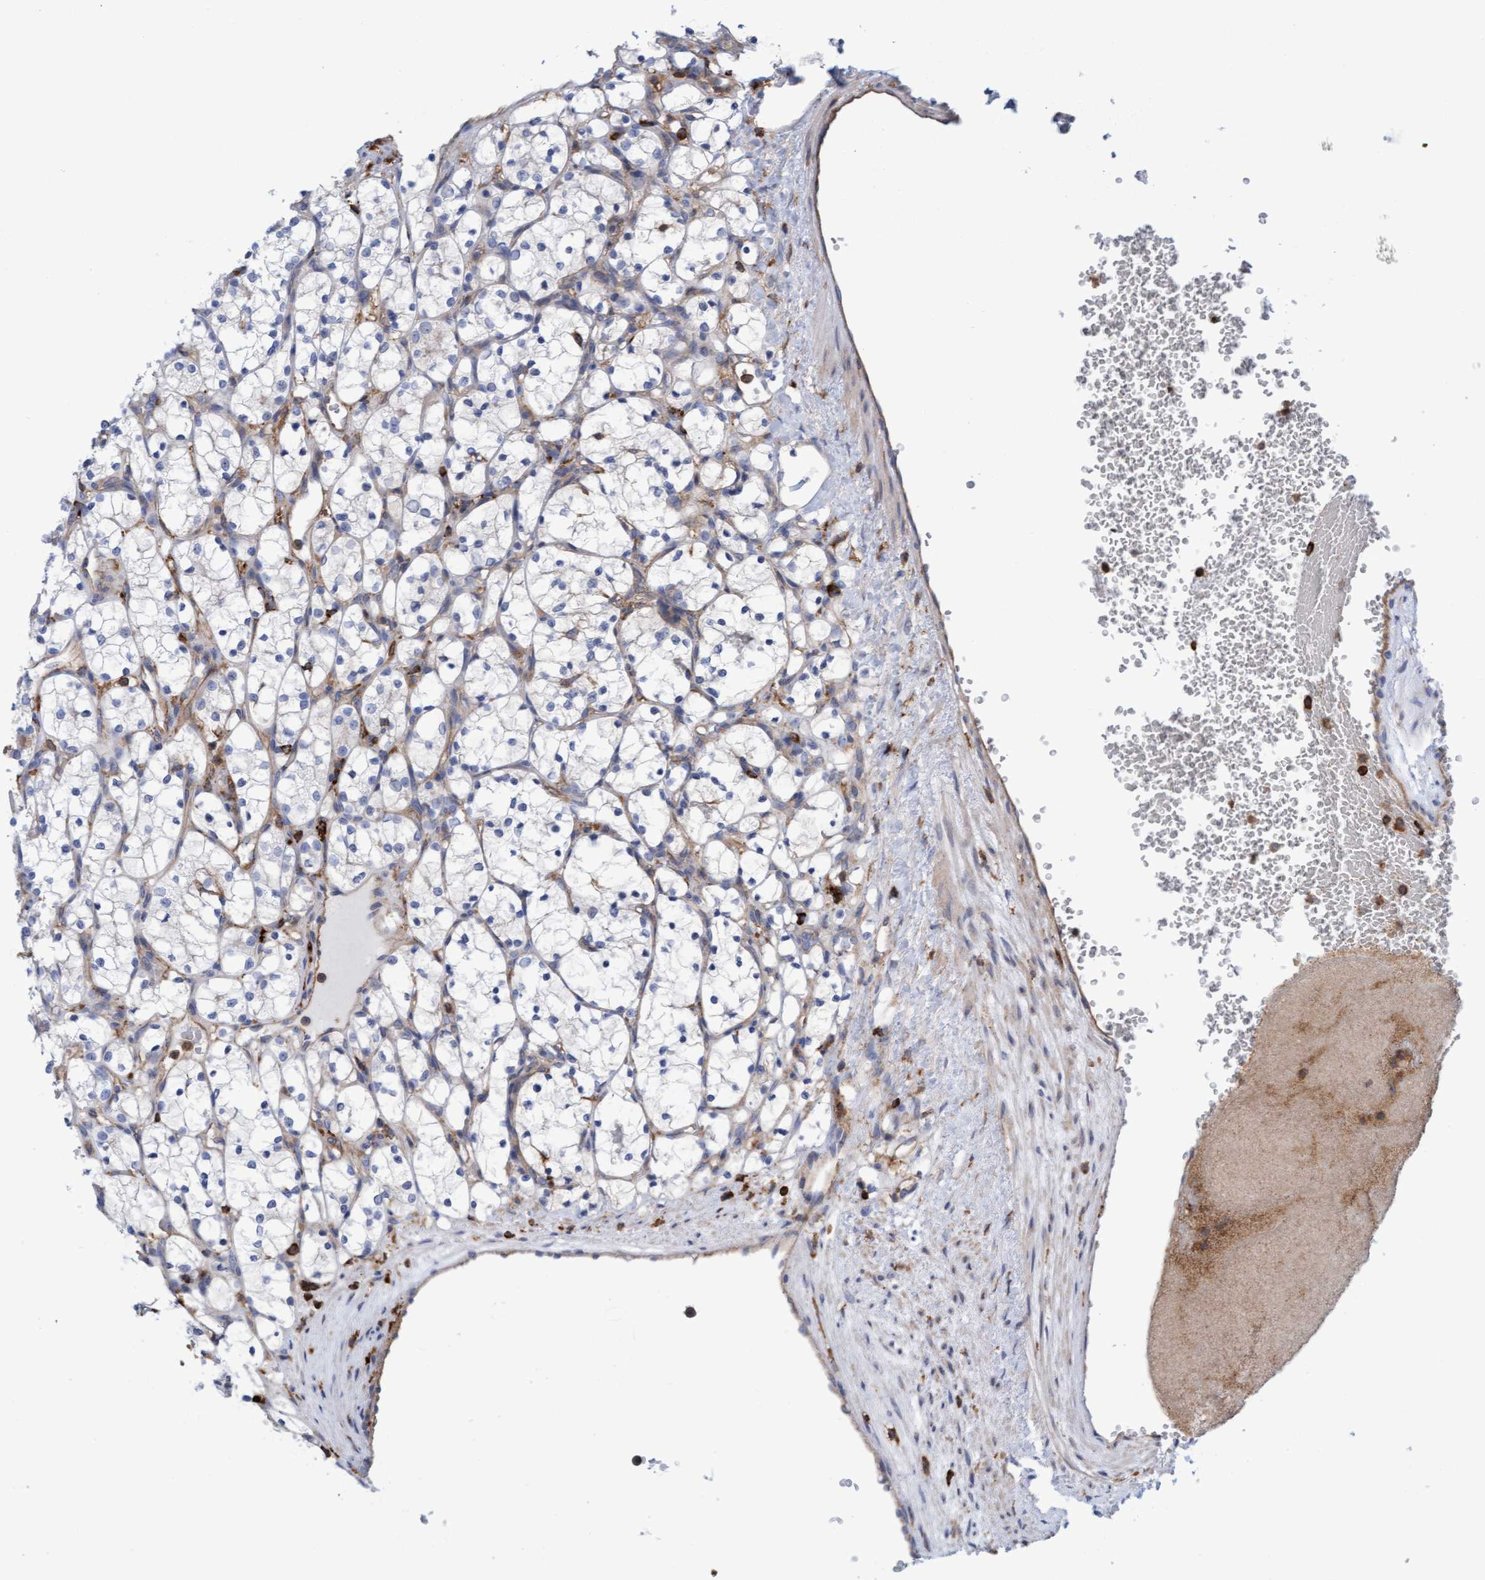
{"staining": {"intensity": "negative", "quantity": "none", "location": "none"}, "tissue": "renal cancer", "cell_type": "Tumor cells", "image_type": "cancer", "snomed": [{"axis": "morphology", "description": "Adenocarcinoma, NOS"}, {"axis": "topography", "description": "Kidney"}], "caption": "Renal adenocarcinoma stained for a protein using IHC displays no staining tumor cells.", "gene": "FNBP1", "patient": {"sex": "female", "age": 69}}